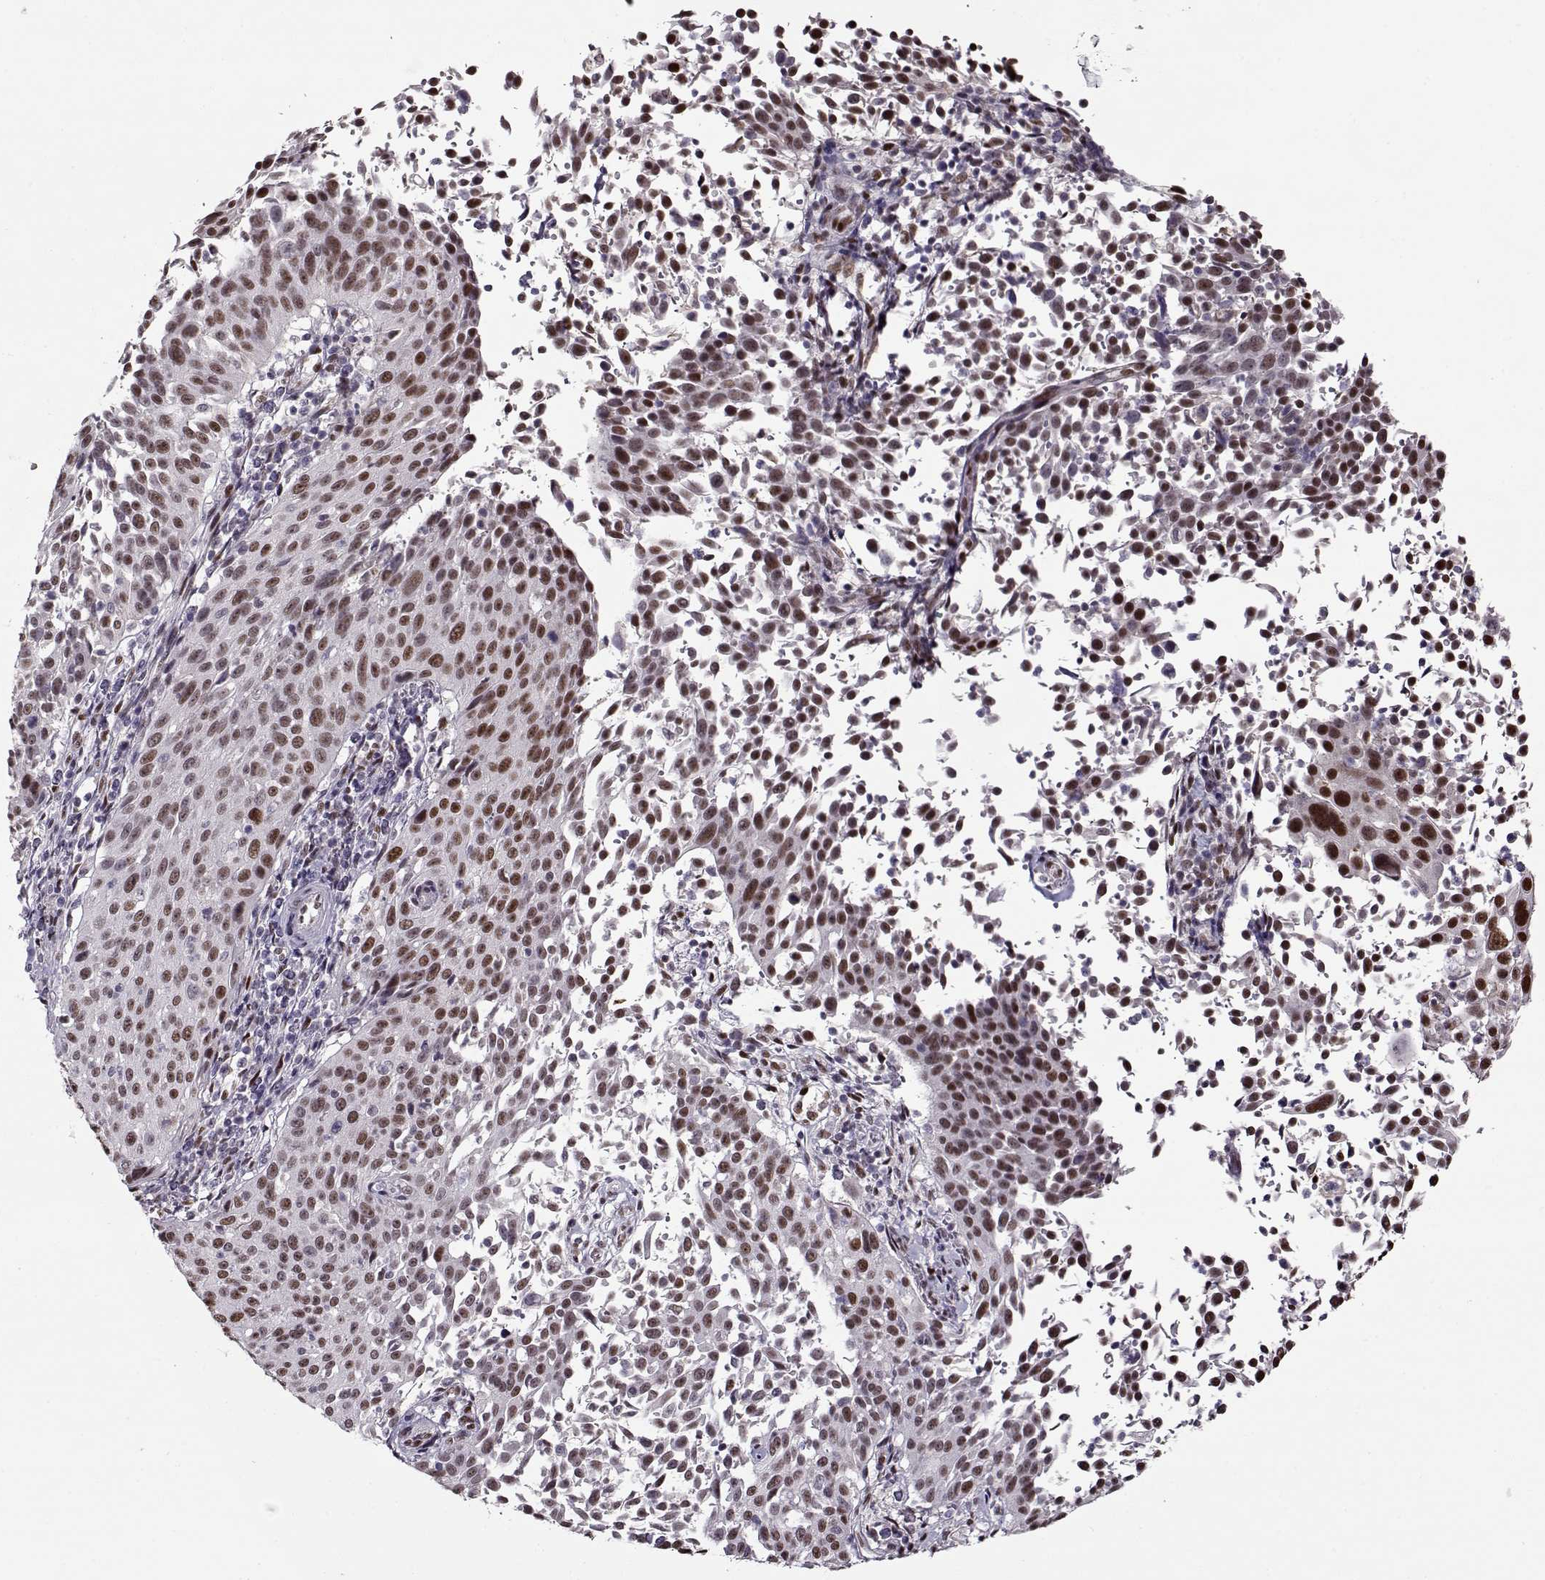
{"staining": {"intensity": "moderate", "quantity": "25%-75%", "location": "nuclear"}, "tissue": "cervical cancer", "cell_type": "Tumor cells", "image_type": "cancer", "snomed": [{"axis": "morphology", "description": "Squamous cell carcinoma, NOS"}, {"axis": "topography", "description": "Cervix"}], "caption": "An IHC image of neoplastic tissue is shown. Protein staining in brown labels moderate nuclear positivity in squamous cell carcinoma (cervical) within tumor cells.", "gene": "PRMT8", "patient": {"sex": "female", "age": 26}}